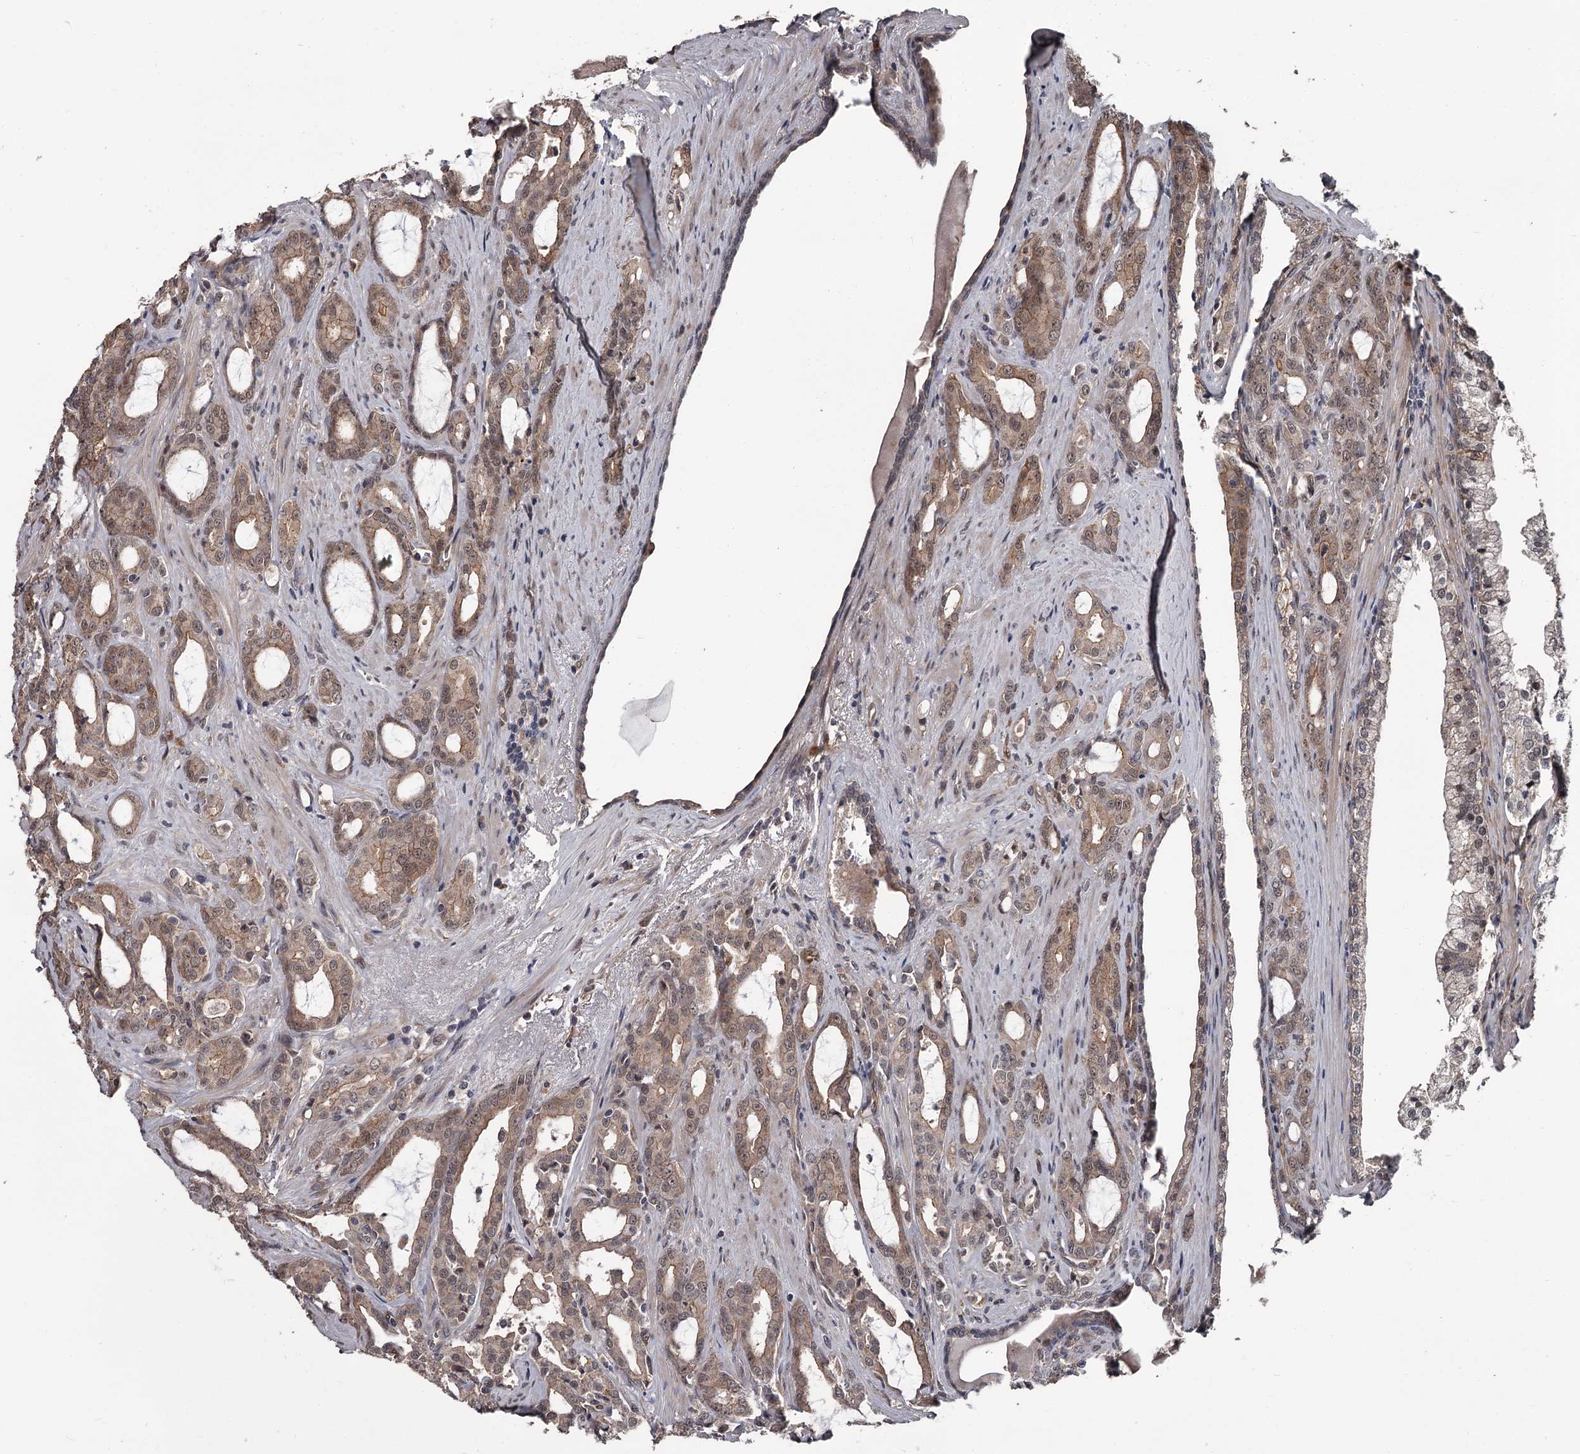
{"staining": {"intensity": "moderate", "quantity": ">75%", "location": "cytoplasmic/membranous"}, "tissue": "prostate cancer", "cell_type": "Tumor cells", "image_type": "cancer", "snomed": [{"axis": "morphology", "description": "Adenocarcinoma, High grade"}, {"axis": "topography", "description": "Prostate"}], "caption": "About >75% of tumor cells in human prostate cancer (high-grade adenocarcinoma) exhibit moderate cytoplasmic/membranous protein positivity as visualized by brown immunohistochemical staining.", "gene": "CDC42EP2", "patient": {"sex": "male", "age": 72}}